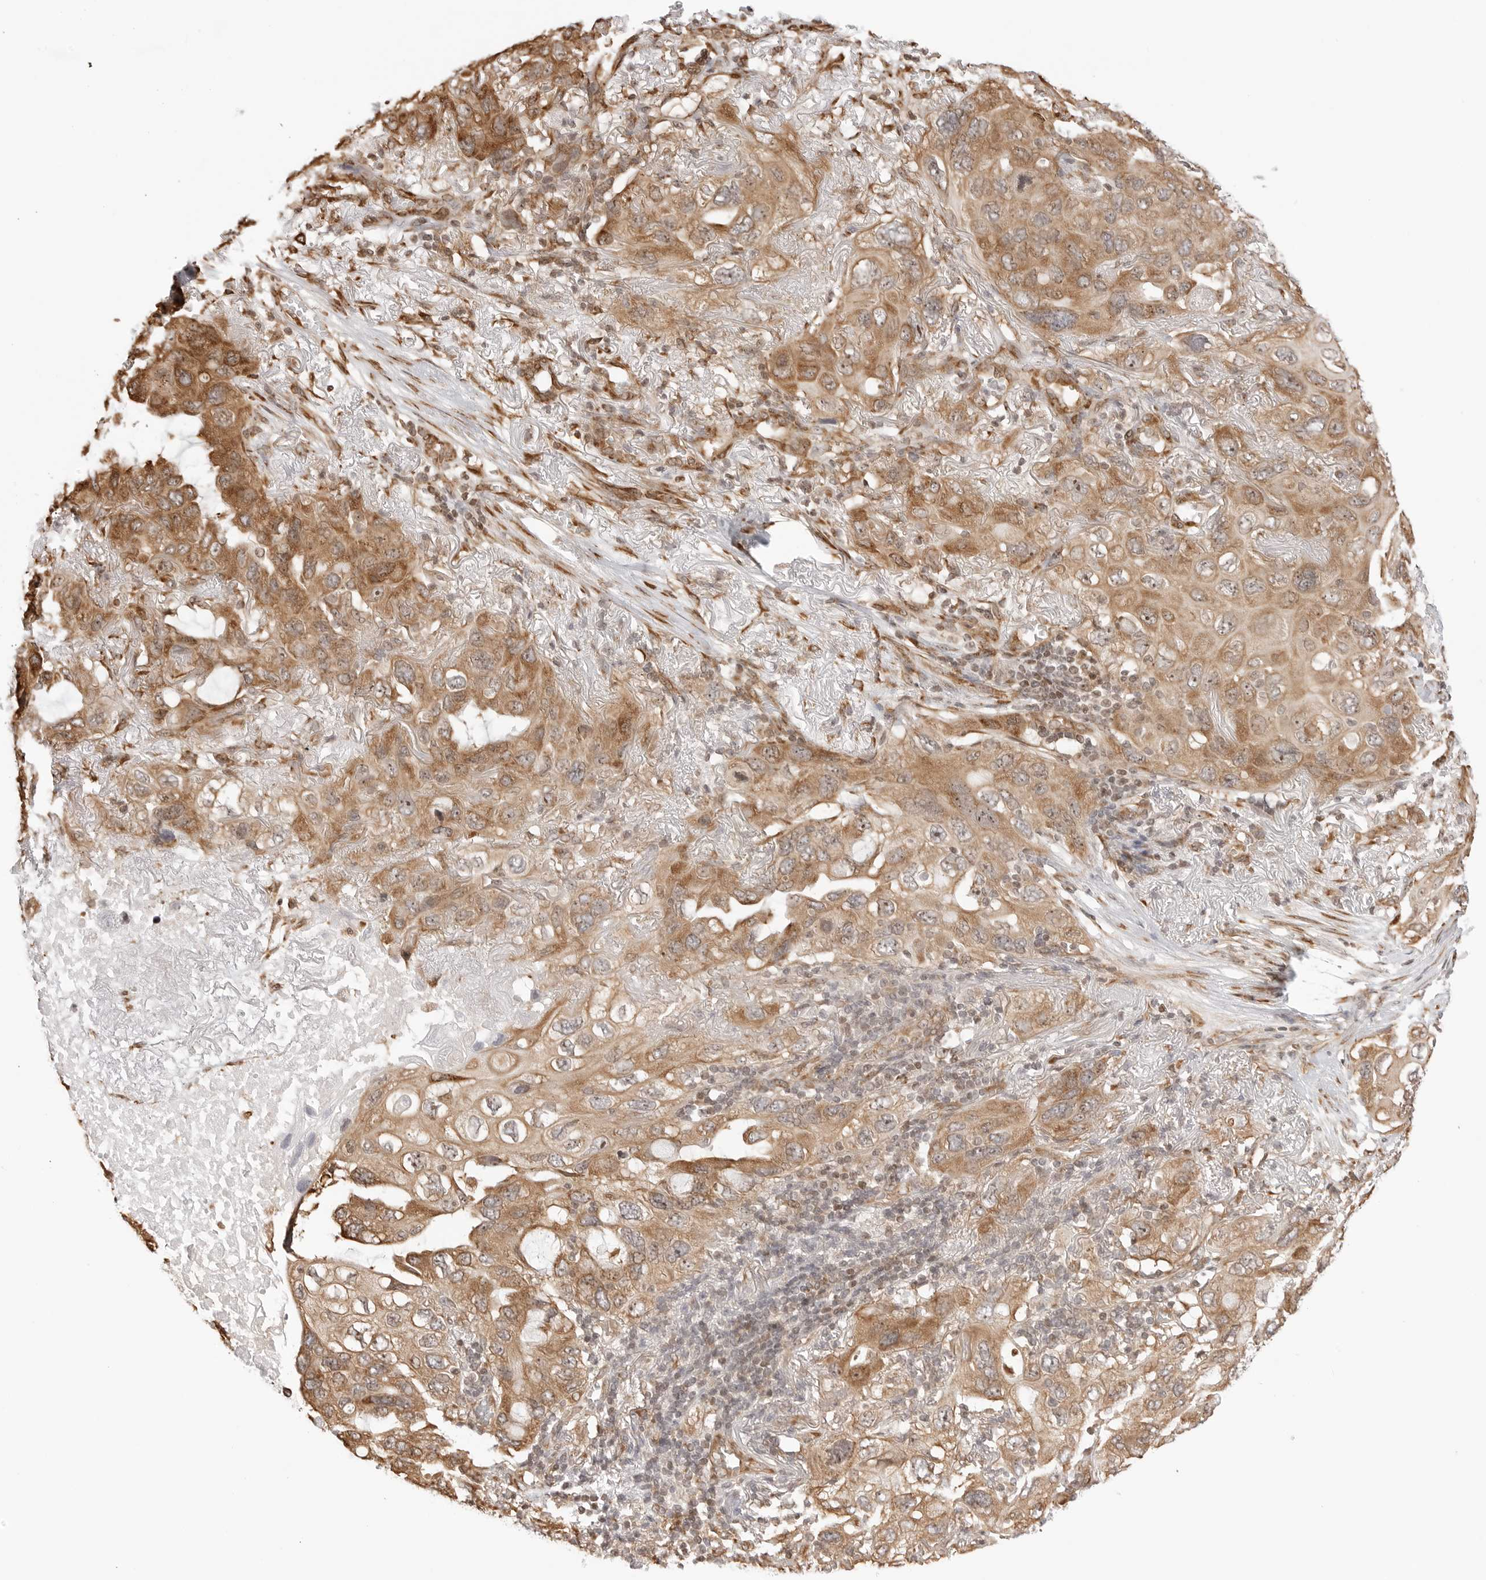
{"staining": {"intensity": "moderate", "quantity": ">75%", "location": "cytoplasmic/membranous,nuclear"}, "tissue": "lung cancer", "cell_type": "Tumor cells", "image_type": "cancer", "snomed": [{"axis": "morphology", "description": "Squamous cell carcinoma, NOS"}, {"axis": "topography", "description": "Lung"}], "caption": "High-magnification brightfield microscopy of squamous cell carcinoma (lung) stained with DAB (brown) and counterstained with hematoxylin (blue). tumor cells exhibit moderate cytoplasmic/membranous and nuclear staining is appreciated in about>75% of cells.", "gene": "FKBP14", "patient": {"sex": "female", "age": 73}}